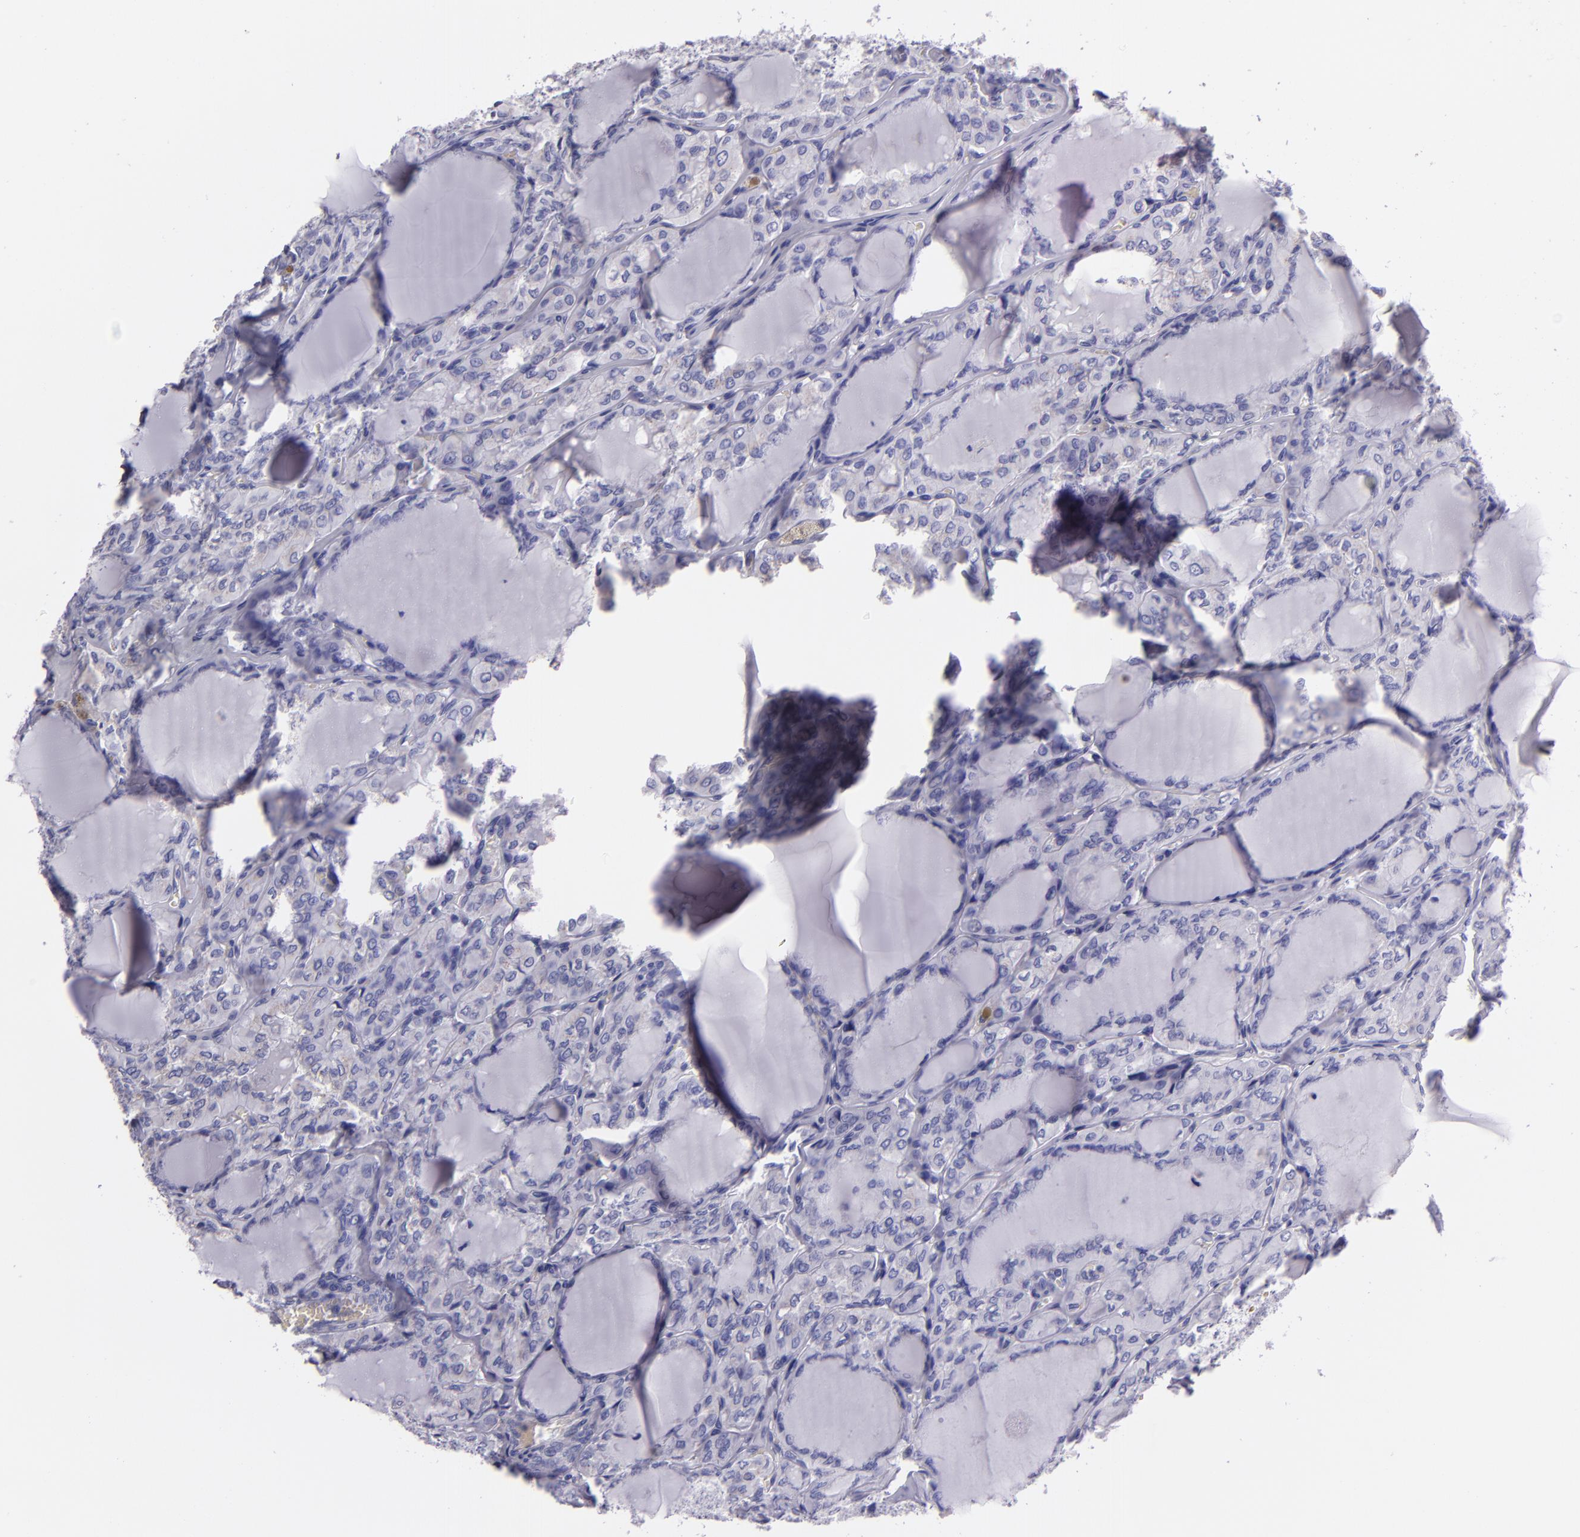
{"staining": {"intensity": "negative", "quantity": "none", "location": "none"}, "tissue": "thyroid cancer", "cell_type": "Tumor cells", "image_type": "cancer", "snomed": [{"axis": "morphology", "description": "Papillary adenocarcinoma, NOS"}, {"axis": "topography", "description": "Thyroid gland"}], "caption": "IHC image of thyroid cancer stained for a protein (brown), which reveals no staining in tumor cells.", "gene": "MUC5AC", "patient": {"sex": "male", "age": 20}}